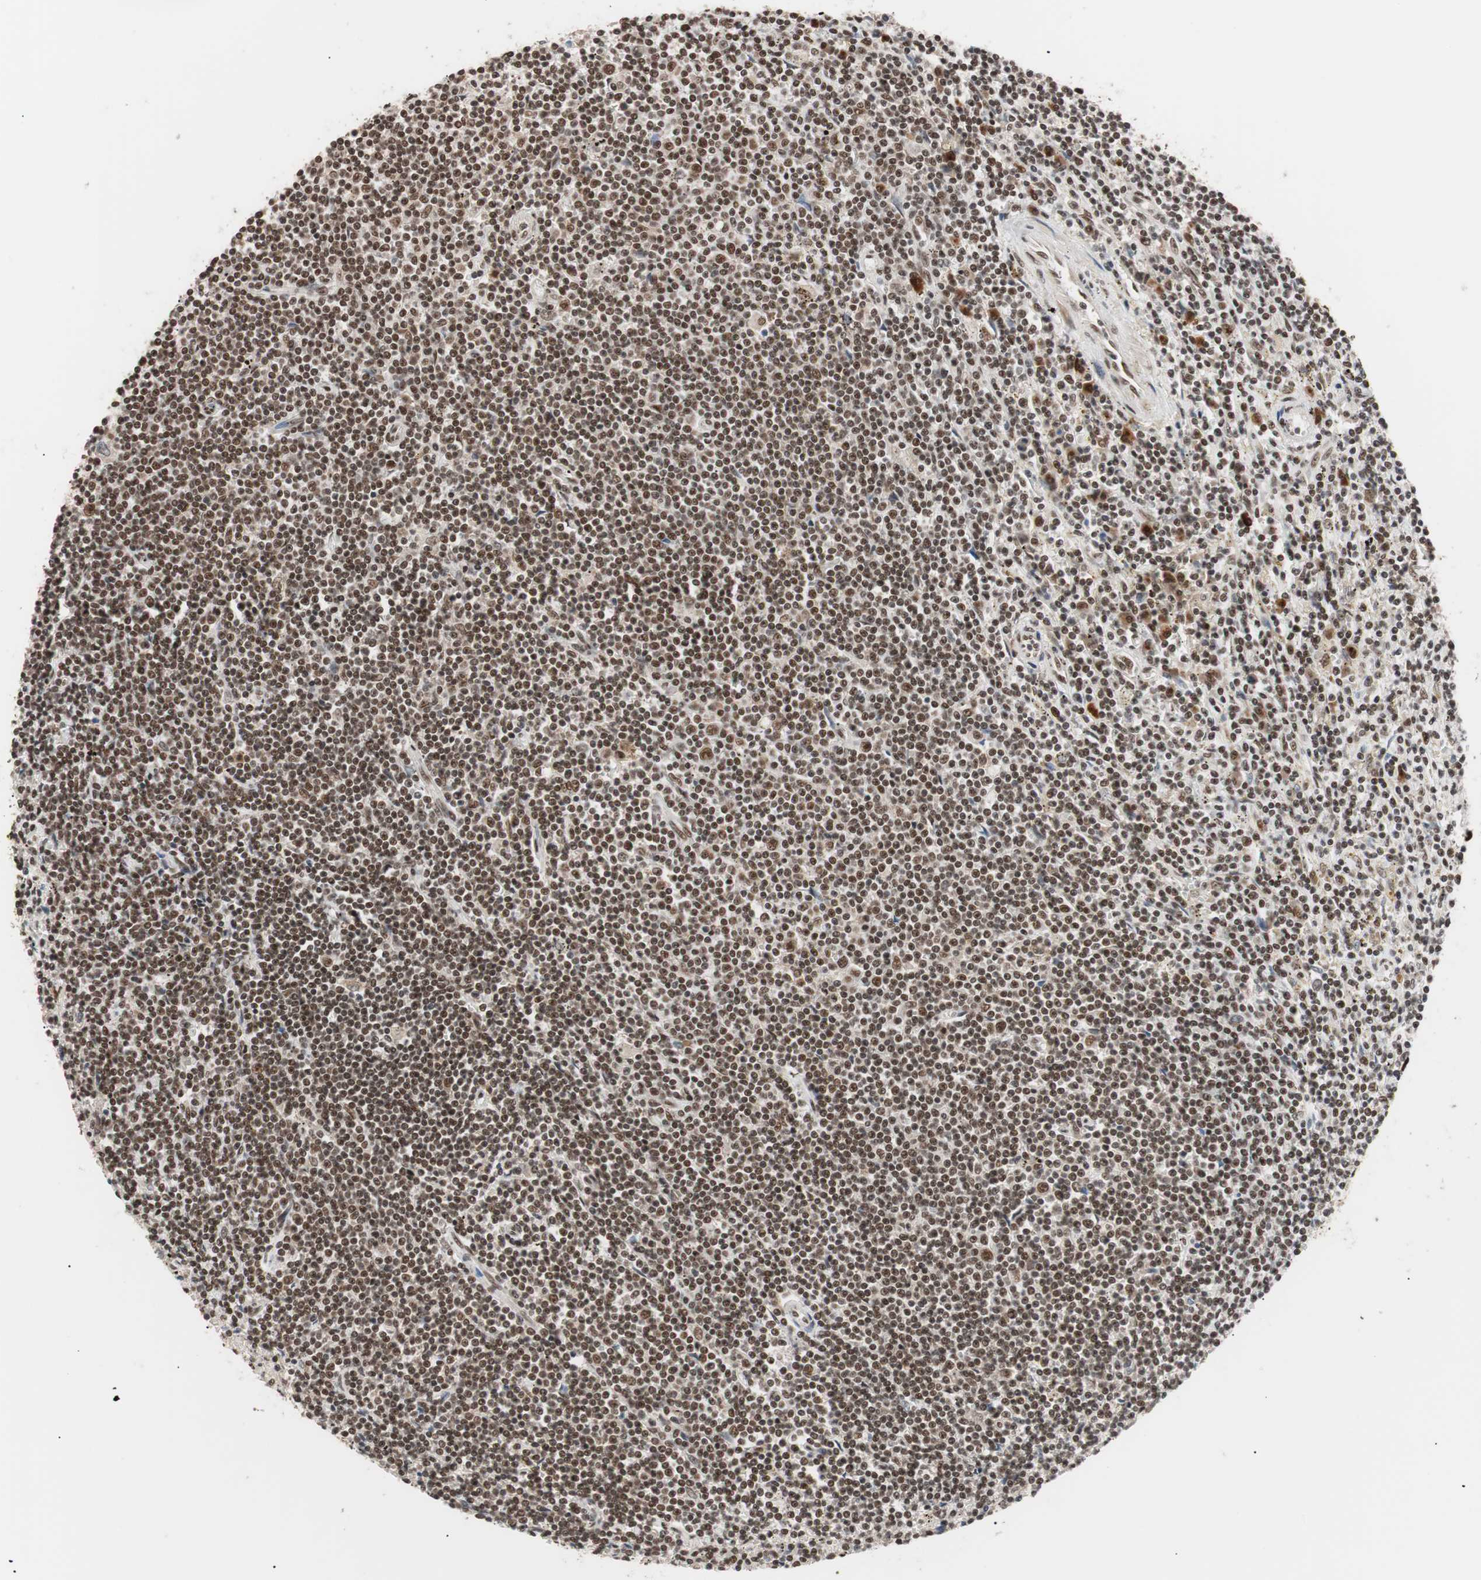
{"staining": {"intensity": "strong", "quantity": ">75%", "location": "nuclear"}, "tissue": "lymphoma", "cell_type": "Tumor cells", "image_type": "cancer", "snomed": [{"axis": "morphology", "description": "Malignant lymphoma, non-Hodgkin's type, Low grade"}, {"axis": "topography", "description": "Spleen"}], "caption": "Immunohistochemical staining of human malignant lymphoma, non-Hodgkin's type (low-grade) exhibits high levels of strong nuclear protein positivity in about >75% of tumor cells.", "gene": "CHAMP1", "patient": {"sex": "male", "age": 76}}